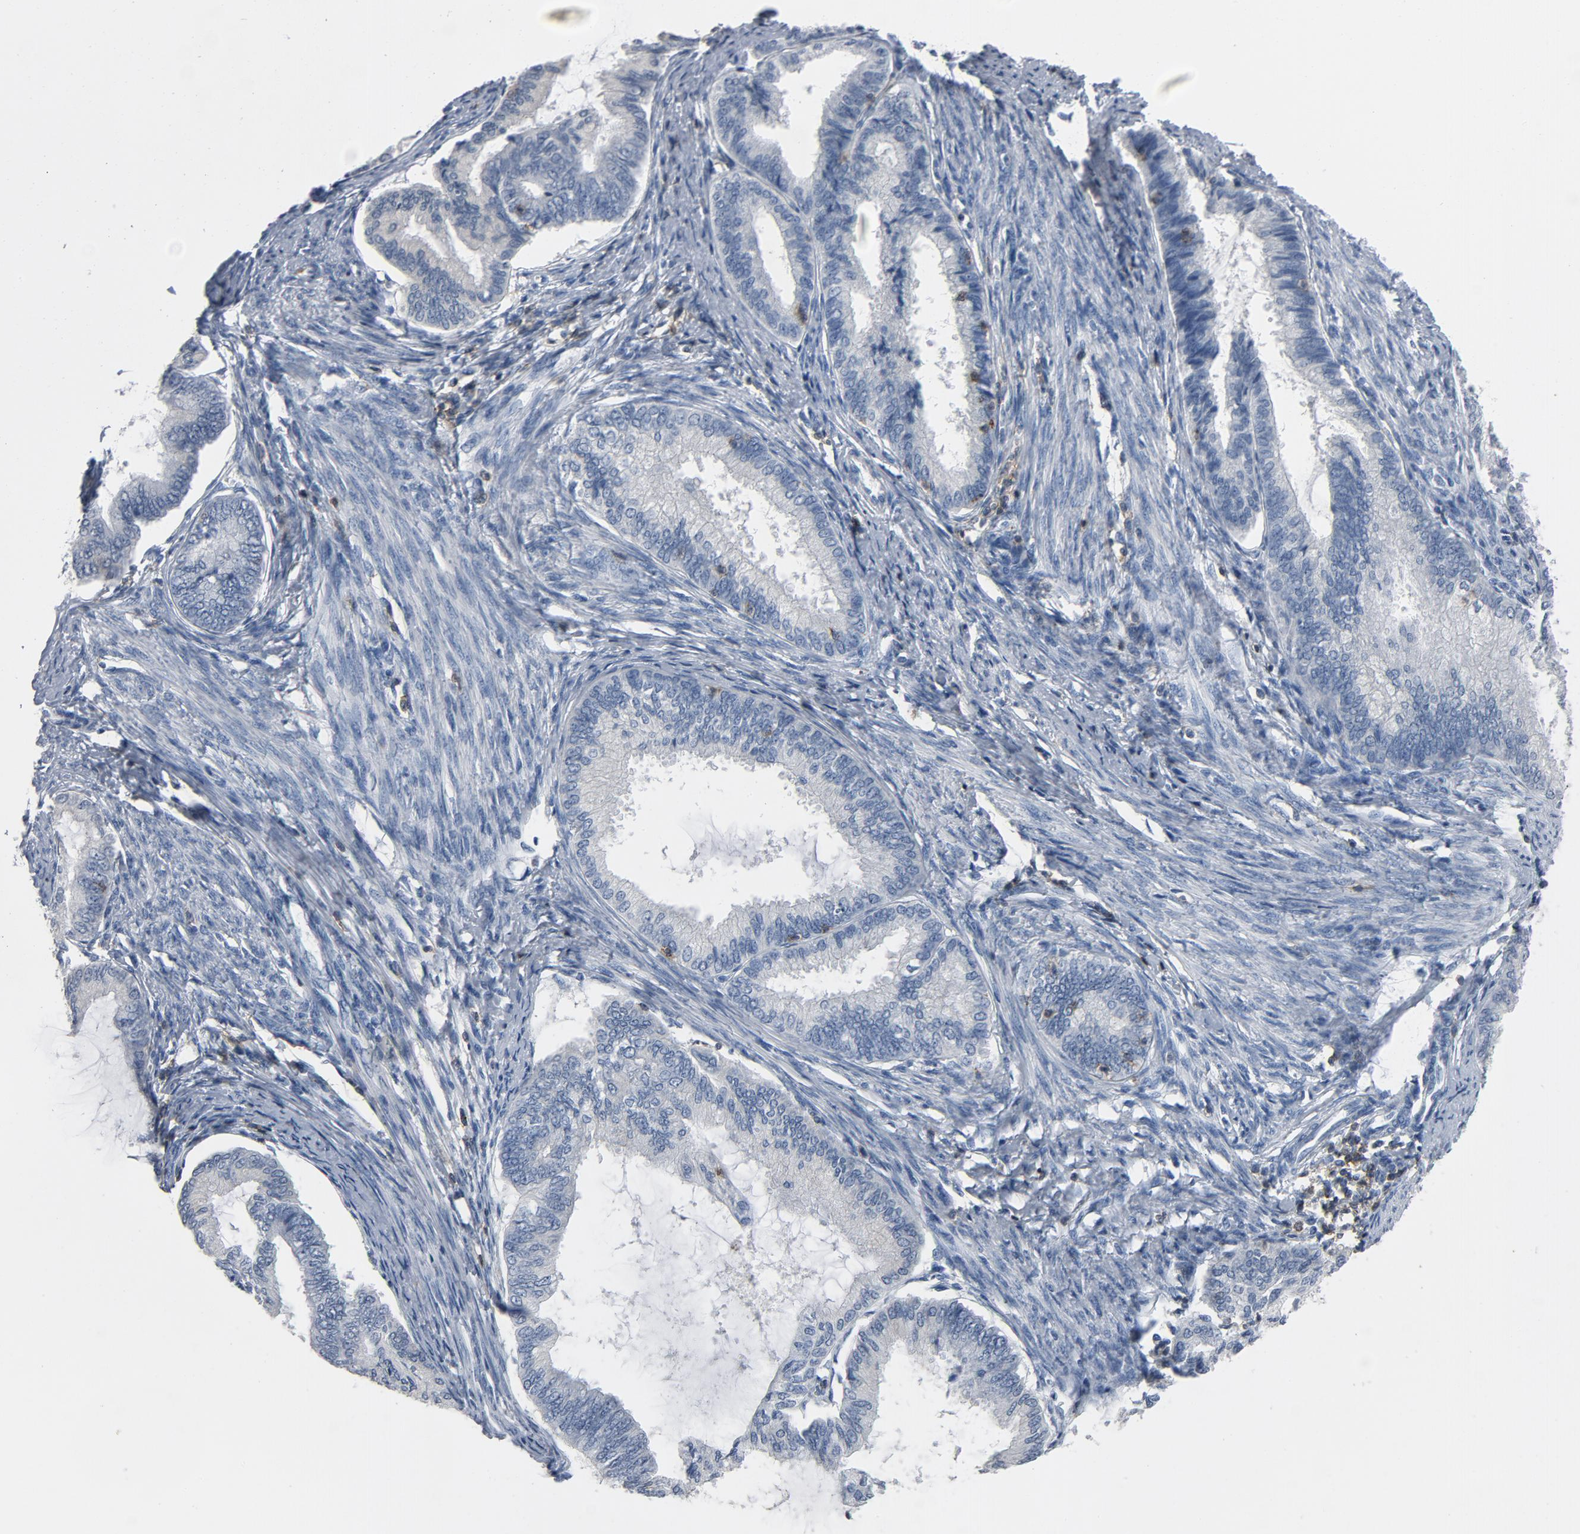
{"staining": {"intensity": "negative", "quantity": "none", "location": "none"}, "tissue": "endometrial cancer", "cell_type": "Tumor cells", "image_type": "cancer", "snomed": [{"axis": "morphology", "description": "Adenocarcinoma, NOS"}, {"axis": "topography", "description": "Endometrium"}], "caption": "Photomicrograph shows no protein expression in tumor cells of endometrial adenocarcinoma tissue. Nuclei are stained in blue.", "gene": "LCK", "patient": {"sex": "female", "age": 86}}